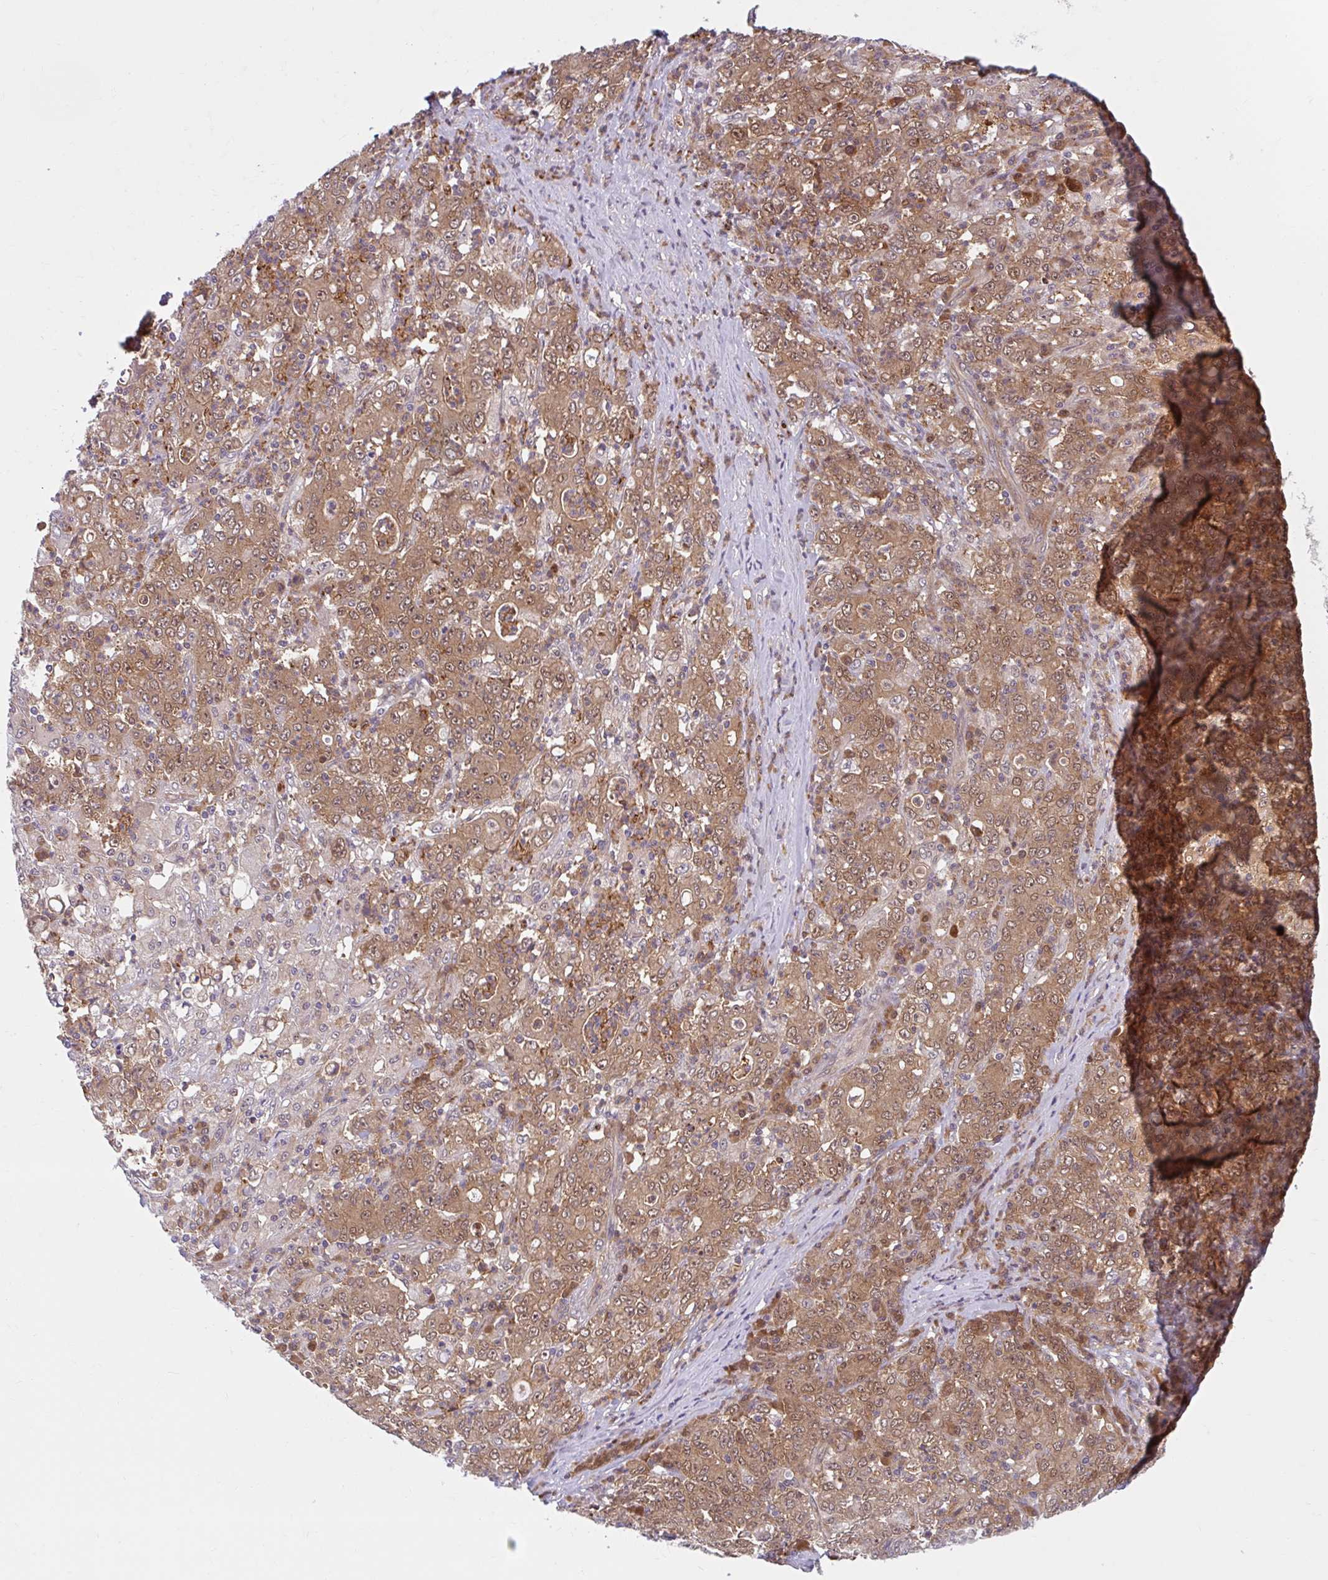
{"staining": {"intensity": "moderate", "quantity": ">75%", "location": "cytoplasmic/membranous,nuclear"}, "tissue": "stomach cancer", "cell_type": "Tumor cells", "image_type": "cancer", "snomed": [{"axis": "morphology", "description": "Adenocarcinoma, NOS"}, {"axis": "topography", "description": "Stomach, lower"}], "caption": "DAB (3,3'-diaminobenzidine) immunohistochemical staining of human stomach cancer shows moderate cytoplasmic/membranous and nuclear protein expression in approximately >75% of tumor cells.", "gene": "HMBS", "patient": {"sex": "female", "age": 71}}